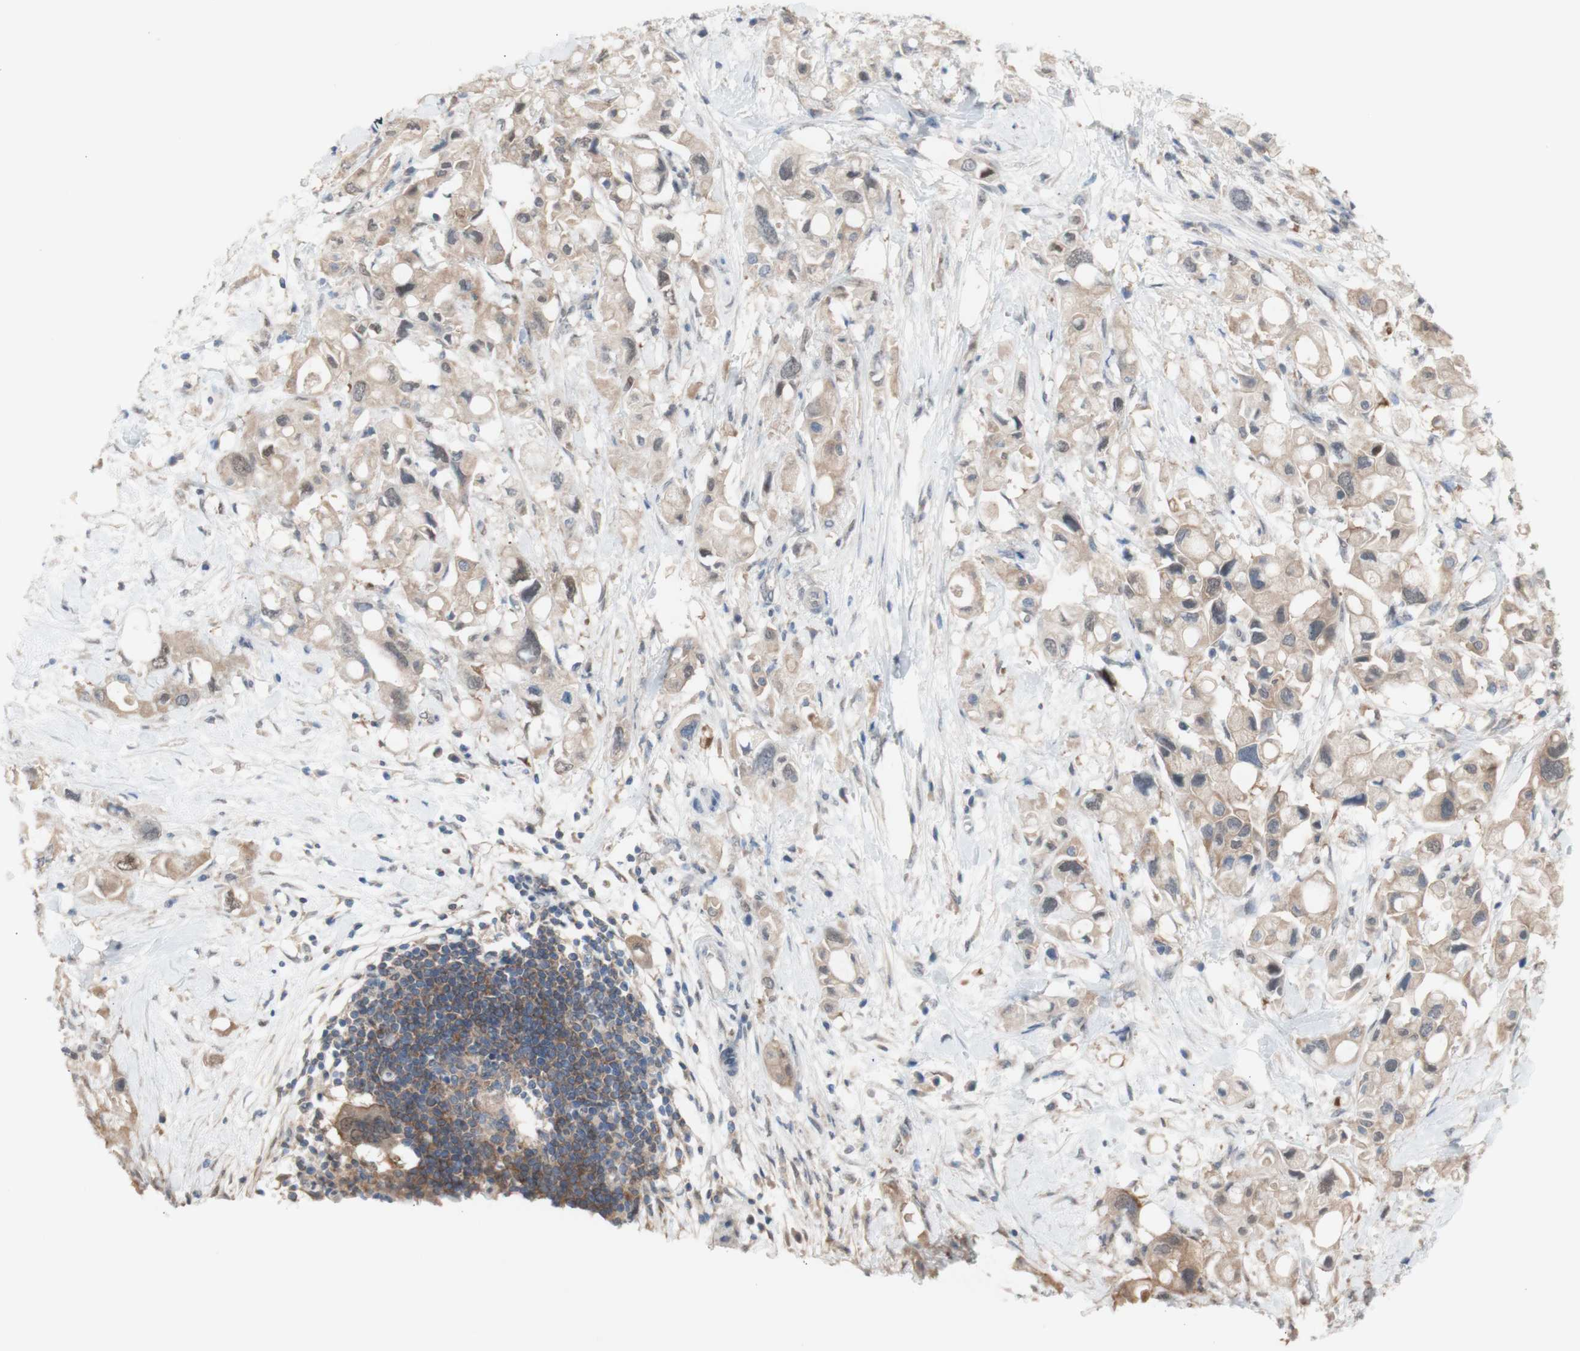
{"staining": {"intensity": "moderate", "quantity": "25%-75%", "location": "cytoplasmic/membranous,nuclear"}, "tissue": "pancreatic cancer", "cell_type": "Tumor cells", "image_type": "cancer", "snomed": [{"axis": "morphology", "description": "Adenocarcinoma, NOS"}, {"axis": "topography", "description": "Pancreas"}], "caption": "High-power microscopy captured an immunohistochemistry photomicrograph of pancreatic cancer, revealing moderate cytoplasmic/membranous and nuclear staining in approximately 25%-75% of tumor cells.", "gene": "PRMT5", "patient": {"sex": "female", "age": 56}}